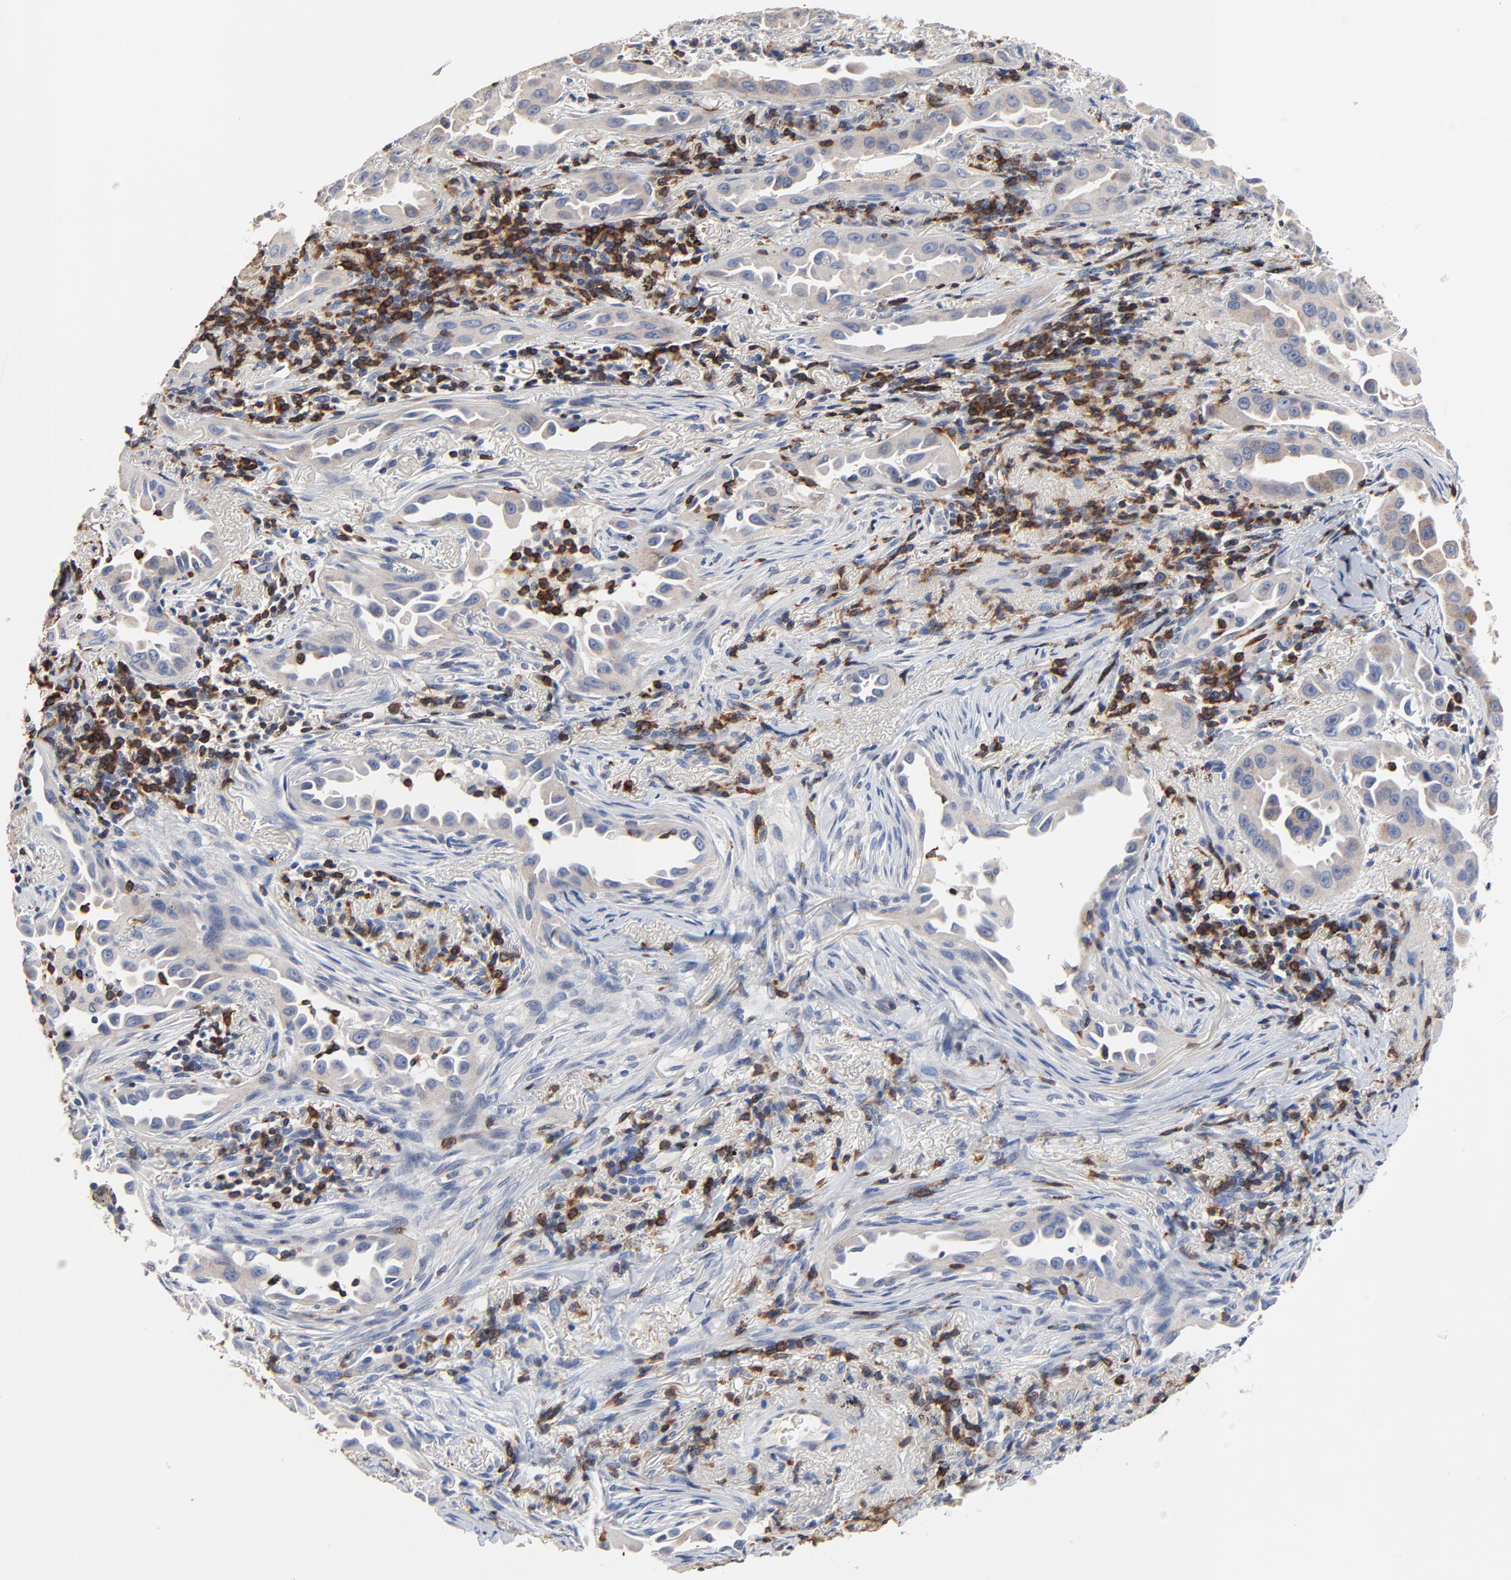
{"staining": {"intensity": "weak", "quantity": "25%-75%", "location": "cytoplasmic/membranous"}, "tissue": "lung cancer", "cell_type": "Tumor cells", "image_type": "cancer", "snomed": [{"axis": "morphology", "description": "Normal tissue, NOS"}, {"axis": "morphology", "description": "Adenocarcinoma, NOS"}, {"axis": "topography", "description": "Bronchus"}], "caption": "Human adenocarcinoma (lung) stained for a protein (brown) reveals weak cytoplasmic/membranous positive positivity in approximately 25%-75% of tumor cells.", "gene": "SKAP1", "patient": {"sex": "male", "age": 68}}